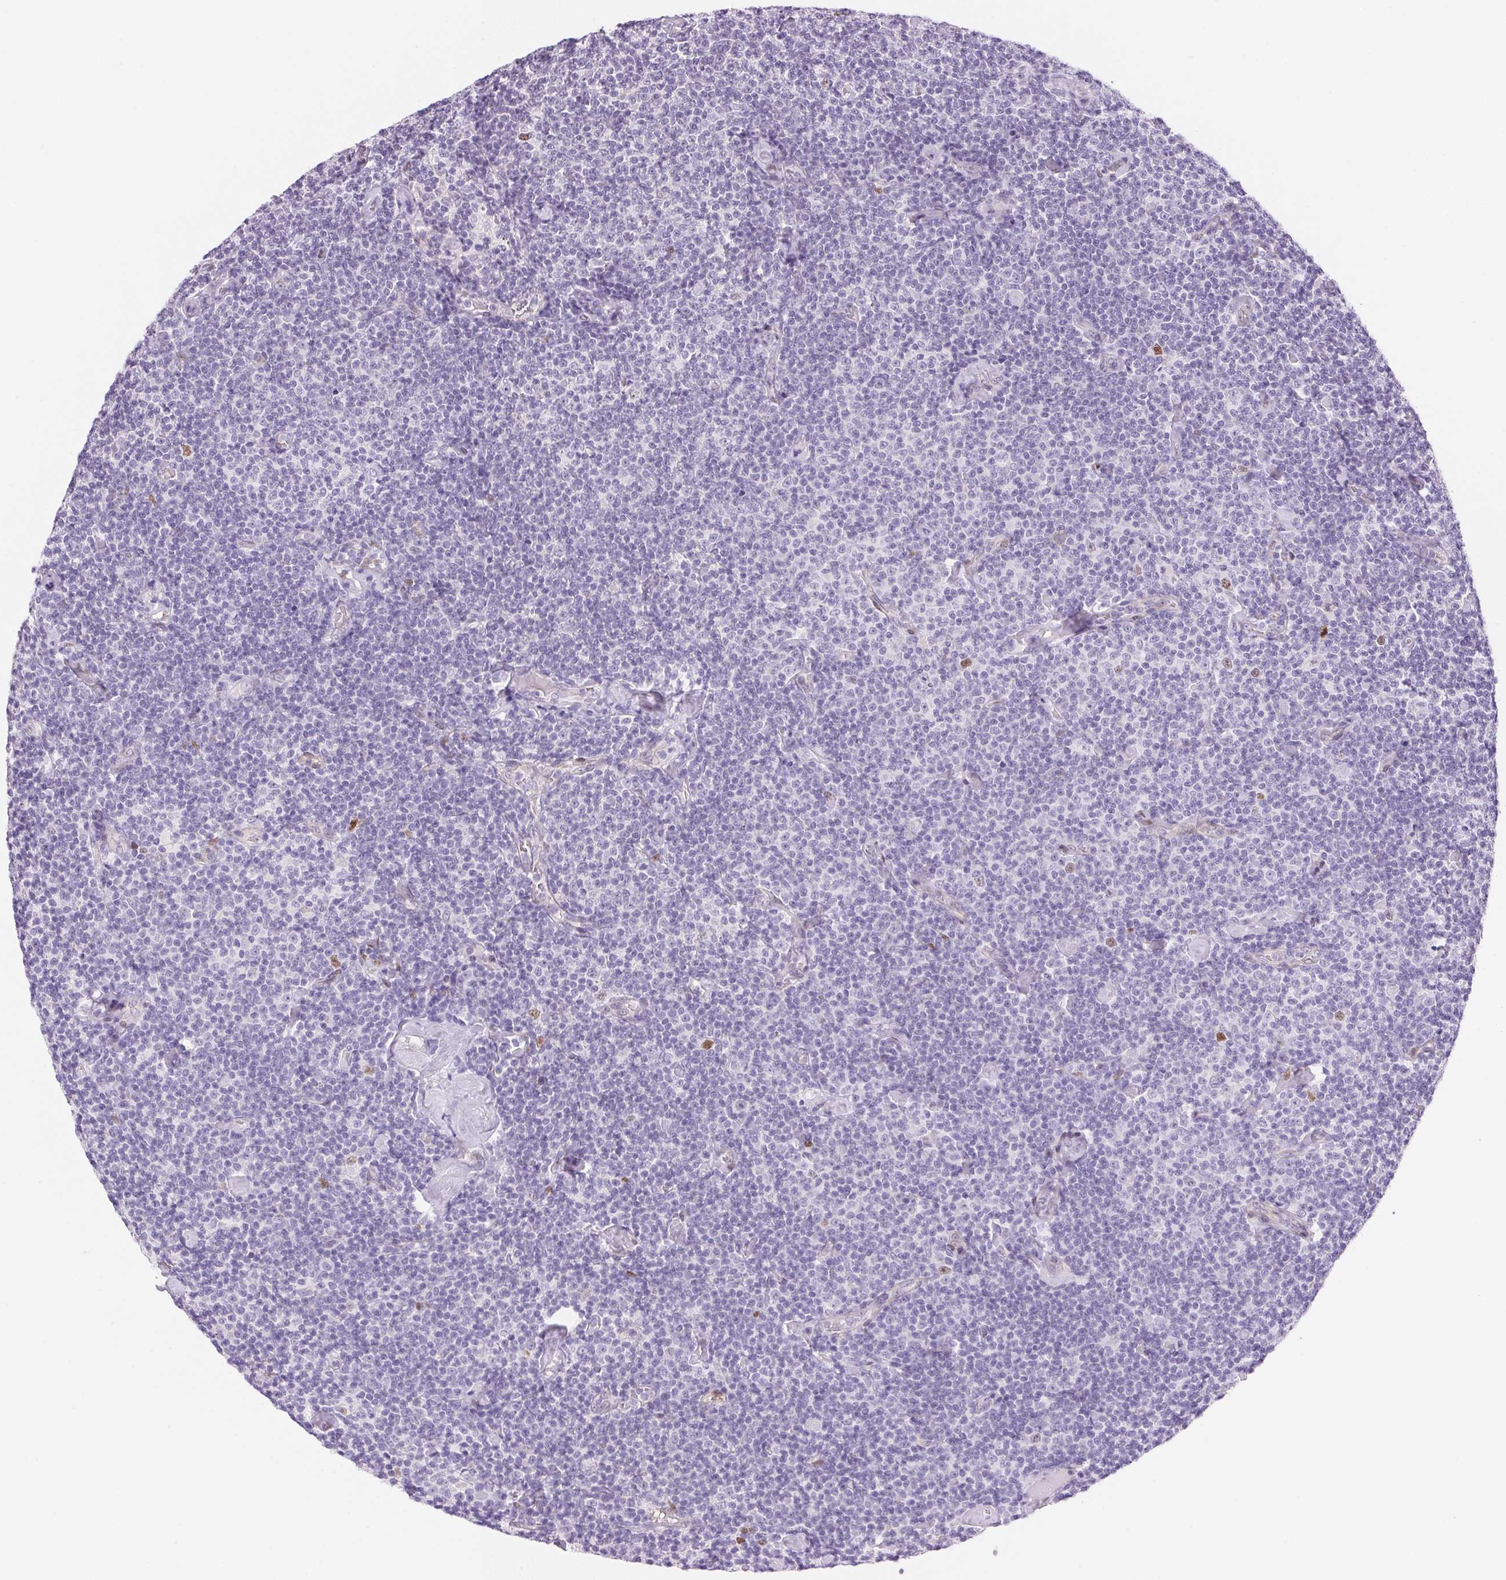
{"staining": {"intensity": "negative", "quantity": "none", "location": "none"}, "tissue": "lymphoma", "cell_type": "Tumor cells", "image_type": "cancer", "snomed": [{"axis": "morphology", "description": "Malignant lymphoma, non-Hodgkin's type, Low grade"}, {"axis": "topography", "description": "Lymph node"}], "caption": "Immunohistochemical staining of malignant lymphoma, non-Hodgkin's type (low-grade) reveals no significant expression in tumor cells. Brightfield microscopy of IHC stained with DAB (3,3'-diaminobenzidine) (brown) and hematoxylin (blue), captured at high magnification.", "gene": "SMTN", "patient": {"sex": "male", "age": 81}}